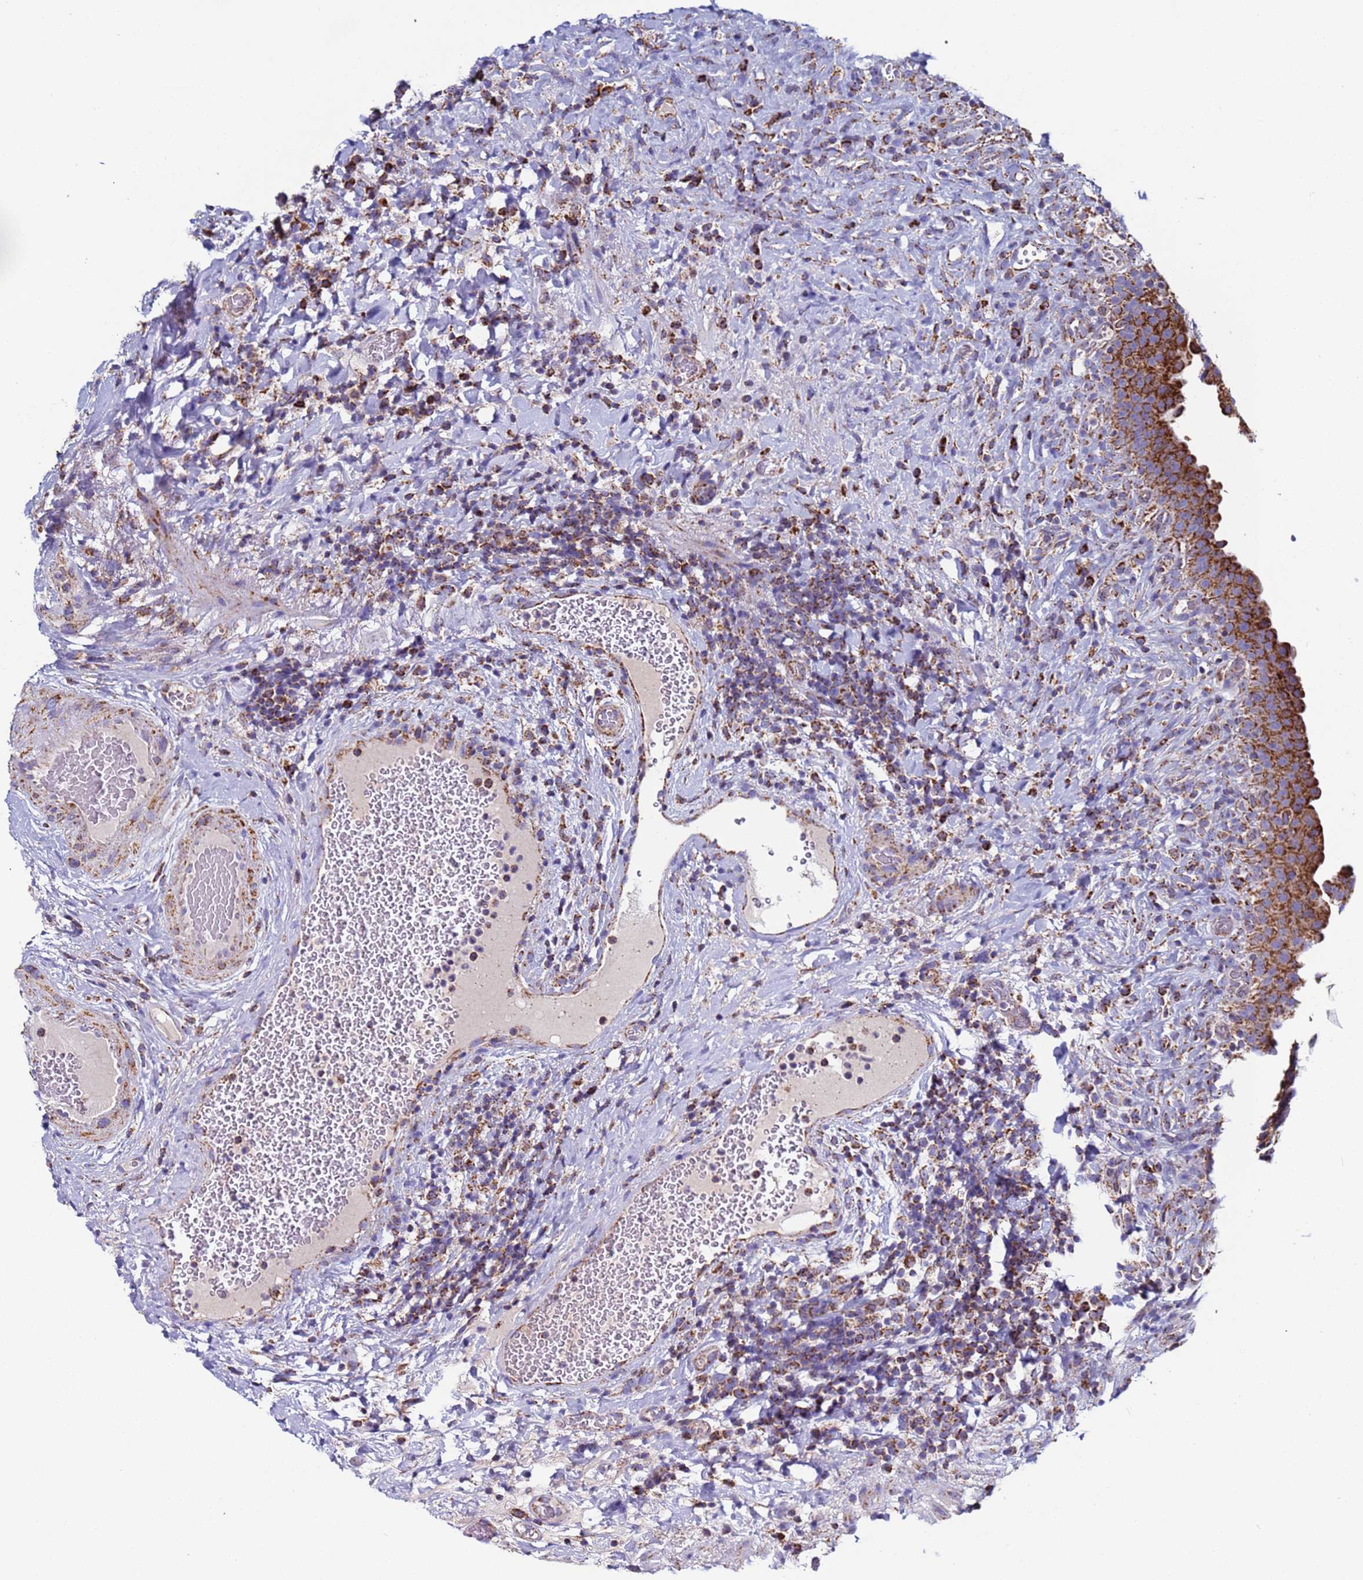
{"staining": {"intensity": "strong", "quantity": ">75%", "location": "cytoplasmic/membranous"}, "tissue": "urinary bladder", "cell_type": "Urothelial cells", "image_type": "normal", "snomed": [{"axis": "morphology", "description": "Normal tissue, NOS"}, {"axis": "morphology", "description": "Urothelial carcinoma, High grade"}, {"axis": "topography", "description": "Urinary bladder"}], "caption": "Immunohistochemical staining of benign human urinary bladder shows high levels of strong cytoplasmic/membranous staining in about >75% of urothelial cells.", "gene": "ZBTB39", "patient": {"sex": "female", "age": 60}}